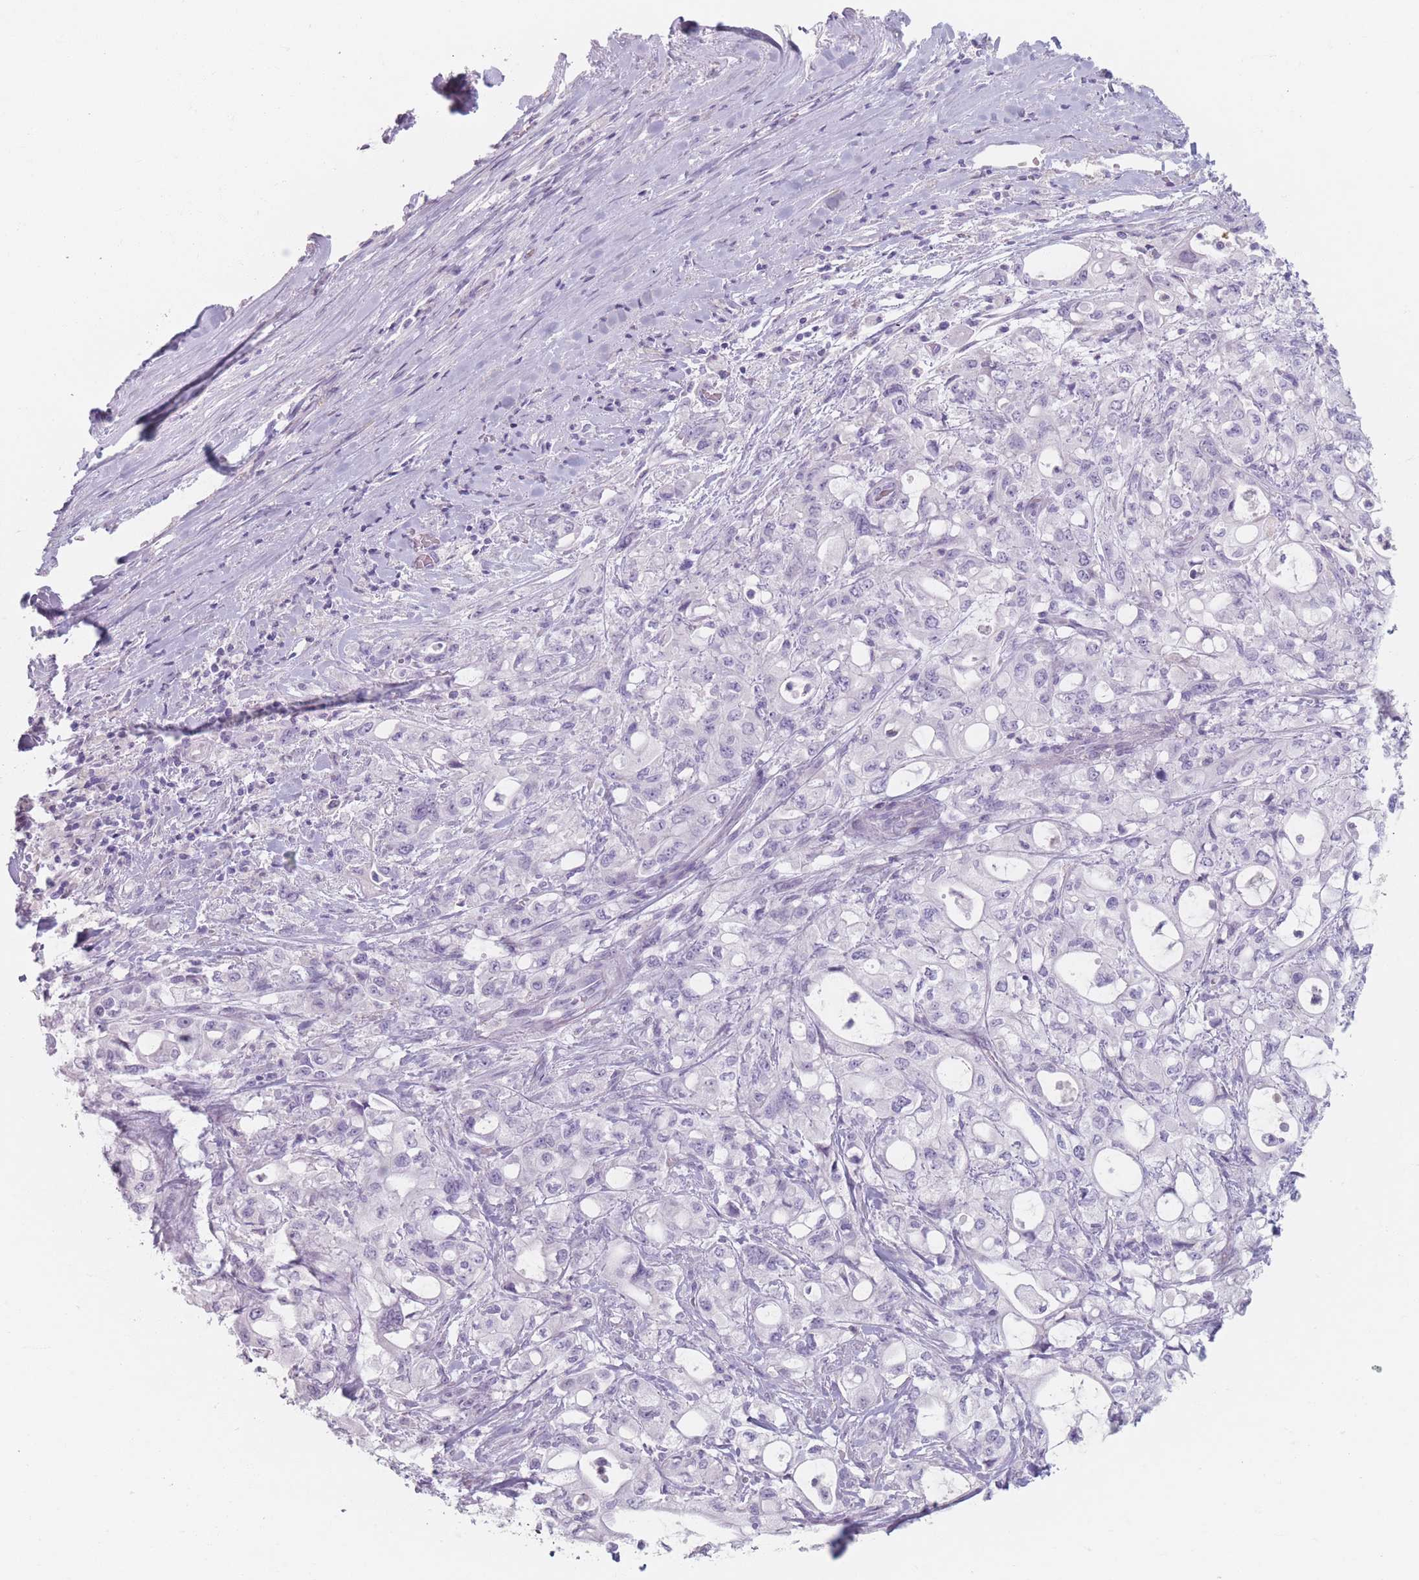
{"staining": {"intensity": "negative", "quantity": "none", "location": "none"}, "tissue": "pancreatic cancer", "cell_type": "Tumor cells", "image_type": "cancer", "snomed": [{"axis": "morphology", "description": "Adenocarcinoma, NOS"}, {"axis": "topography", "description": "Pancreas"}], "caption": "The micrograph demonstrates no staining of tumor cells in pancreatic adenocarcinoma.", "gene": "PIGM", "patient": {"sex": "male", "age": 79}}